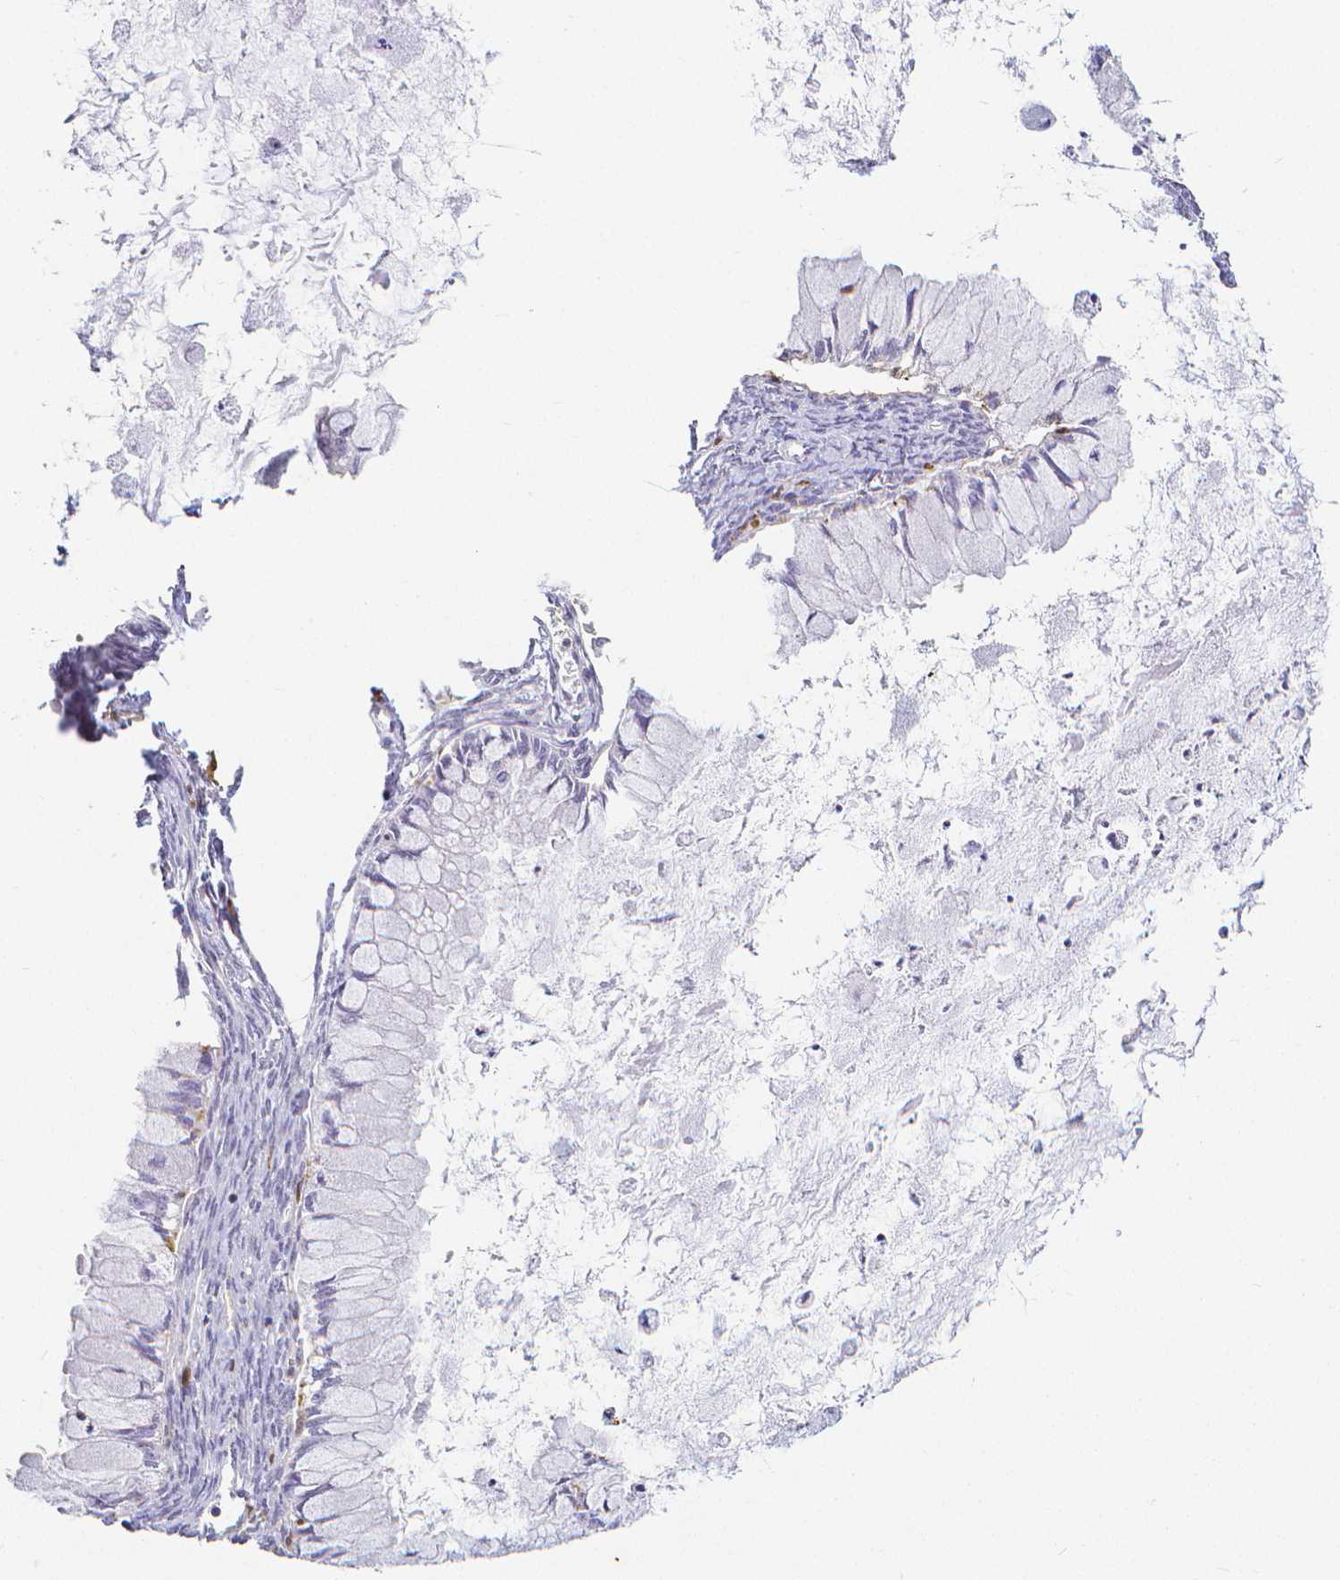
{"staining": {"intensity": "negative", "quantity": "none", "location": "none"}, "tissue": "ovarian cancer", "cell_type": "Tumor cells", "image_type": "cancer", "snomed": [{"axis": "morphology", "description": "Cystadenocarcinoma, mucinous, NOS"}, {"axis": "topography", "description": "Ovary"}], "caption": "Immunohistochemistry (IHC) of human mucinous cystadenocarcinoma (ovarian) shows no expression in tumor cells. The staining is performed using DAB brown chromogen with nuclei counter-stained in using hematoxylin.", "gene": "COTL1", "patient": {"sex": "female", "age": 34}}